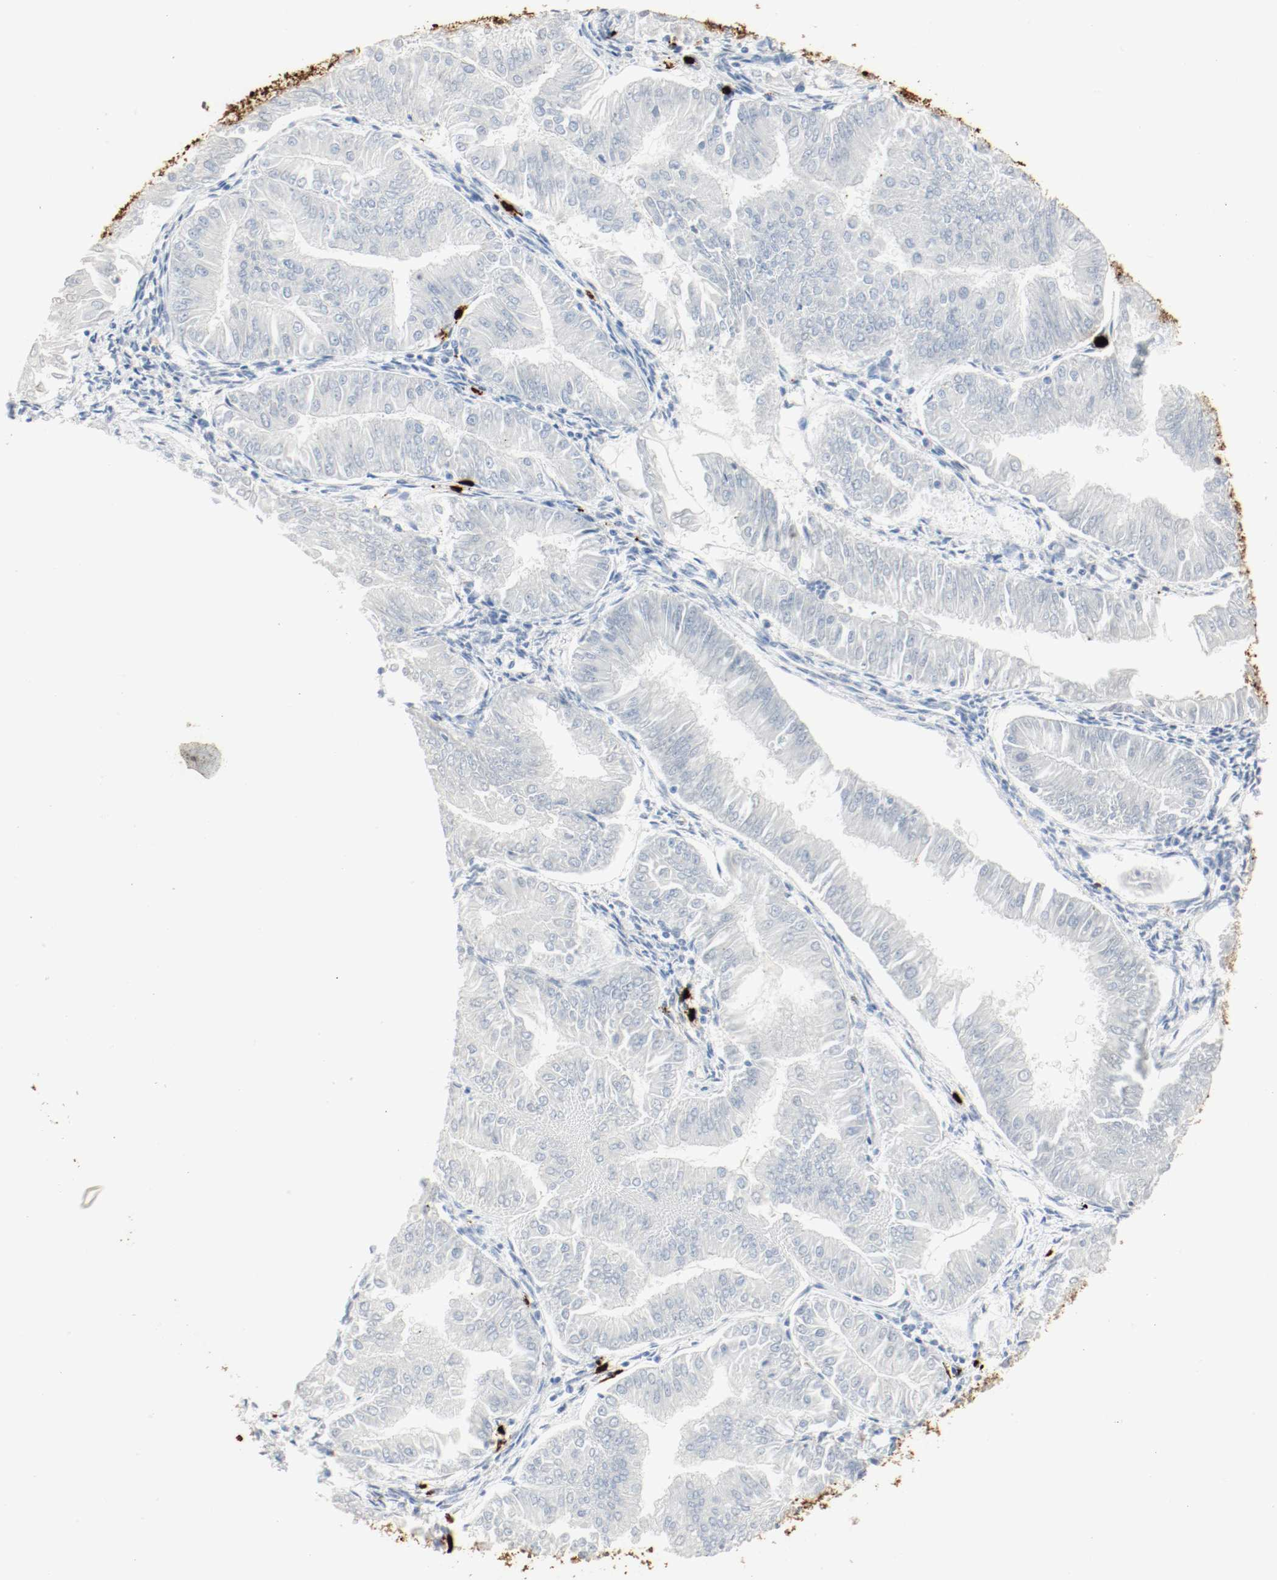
{"staining": {"intensity": "negative", "quantity": "none", "location": "none"}, "tissue": "endometrial cancer", "cell_type": "Tumor cells", "image_type": "cancer", "snomed": [{"axis": "morphology", "description": "Adenocarcinoma, NOS"}, {"axis": "topography", "description": "Endometrium"}], "caption": "The image demonstrates no staining of tumor cells in endometrial cancer (adenocarcinoma).", "gene": "S100A9", "patient": {"sex": "female", "age": 53}}